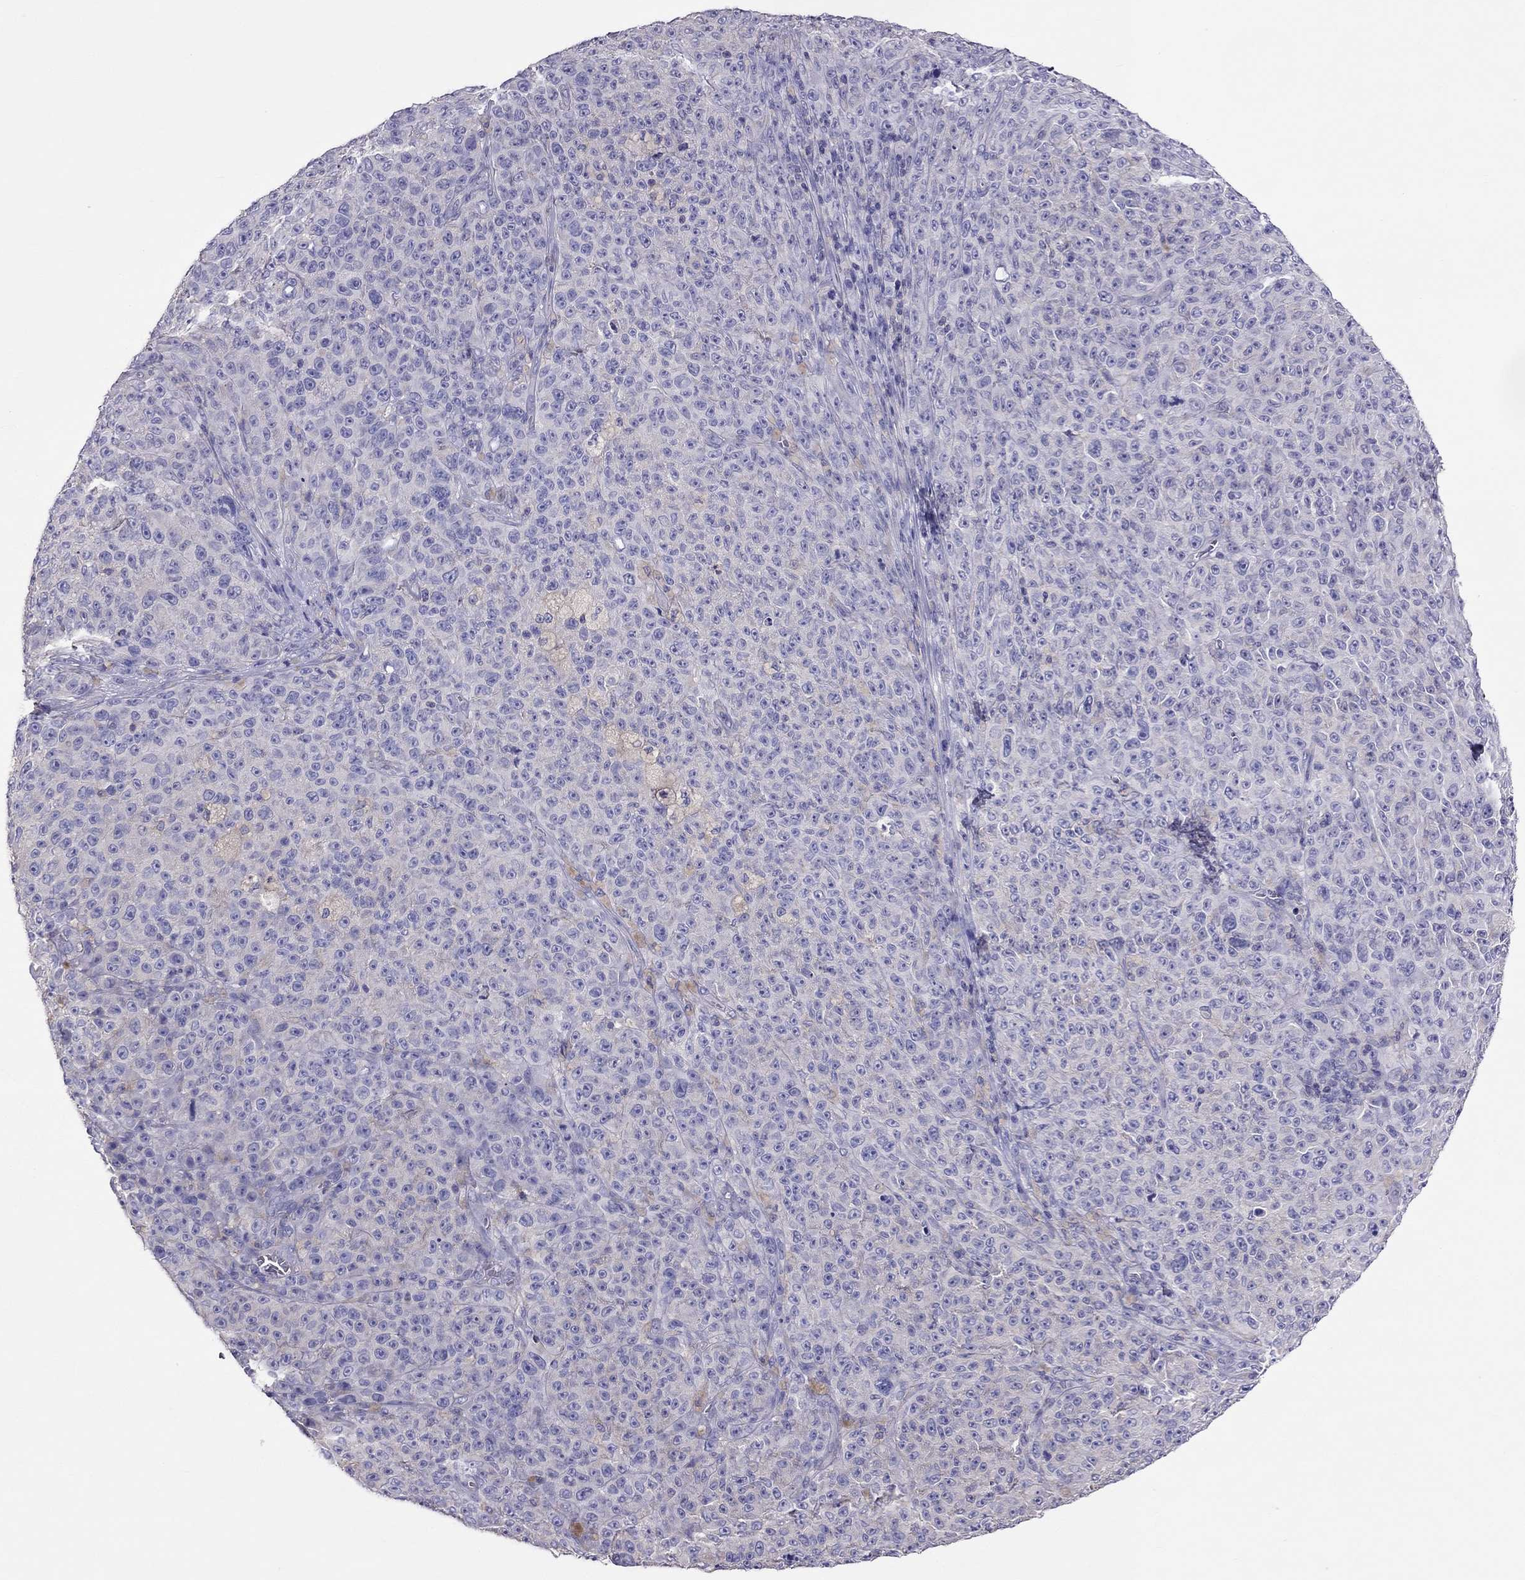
{"staining": {"intensity": "negative", "quantity": "none", "location": "none"}, "tissue": "melanoma", "cell_type": "Tumor cells", "image_type": "cancer", "snomed": [{"axis": "morphology", "description": "Malignant melanoma, NOS"}, {"axis": "topography", "description": "Skin"}], "caption": "Protein analysis of malignant melanoma demonstrates no significant positivity in tumor cells.", "gene": "TEX22", "patient": {"sex": "female", "age": 82}}